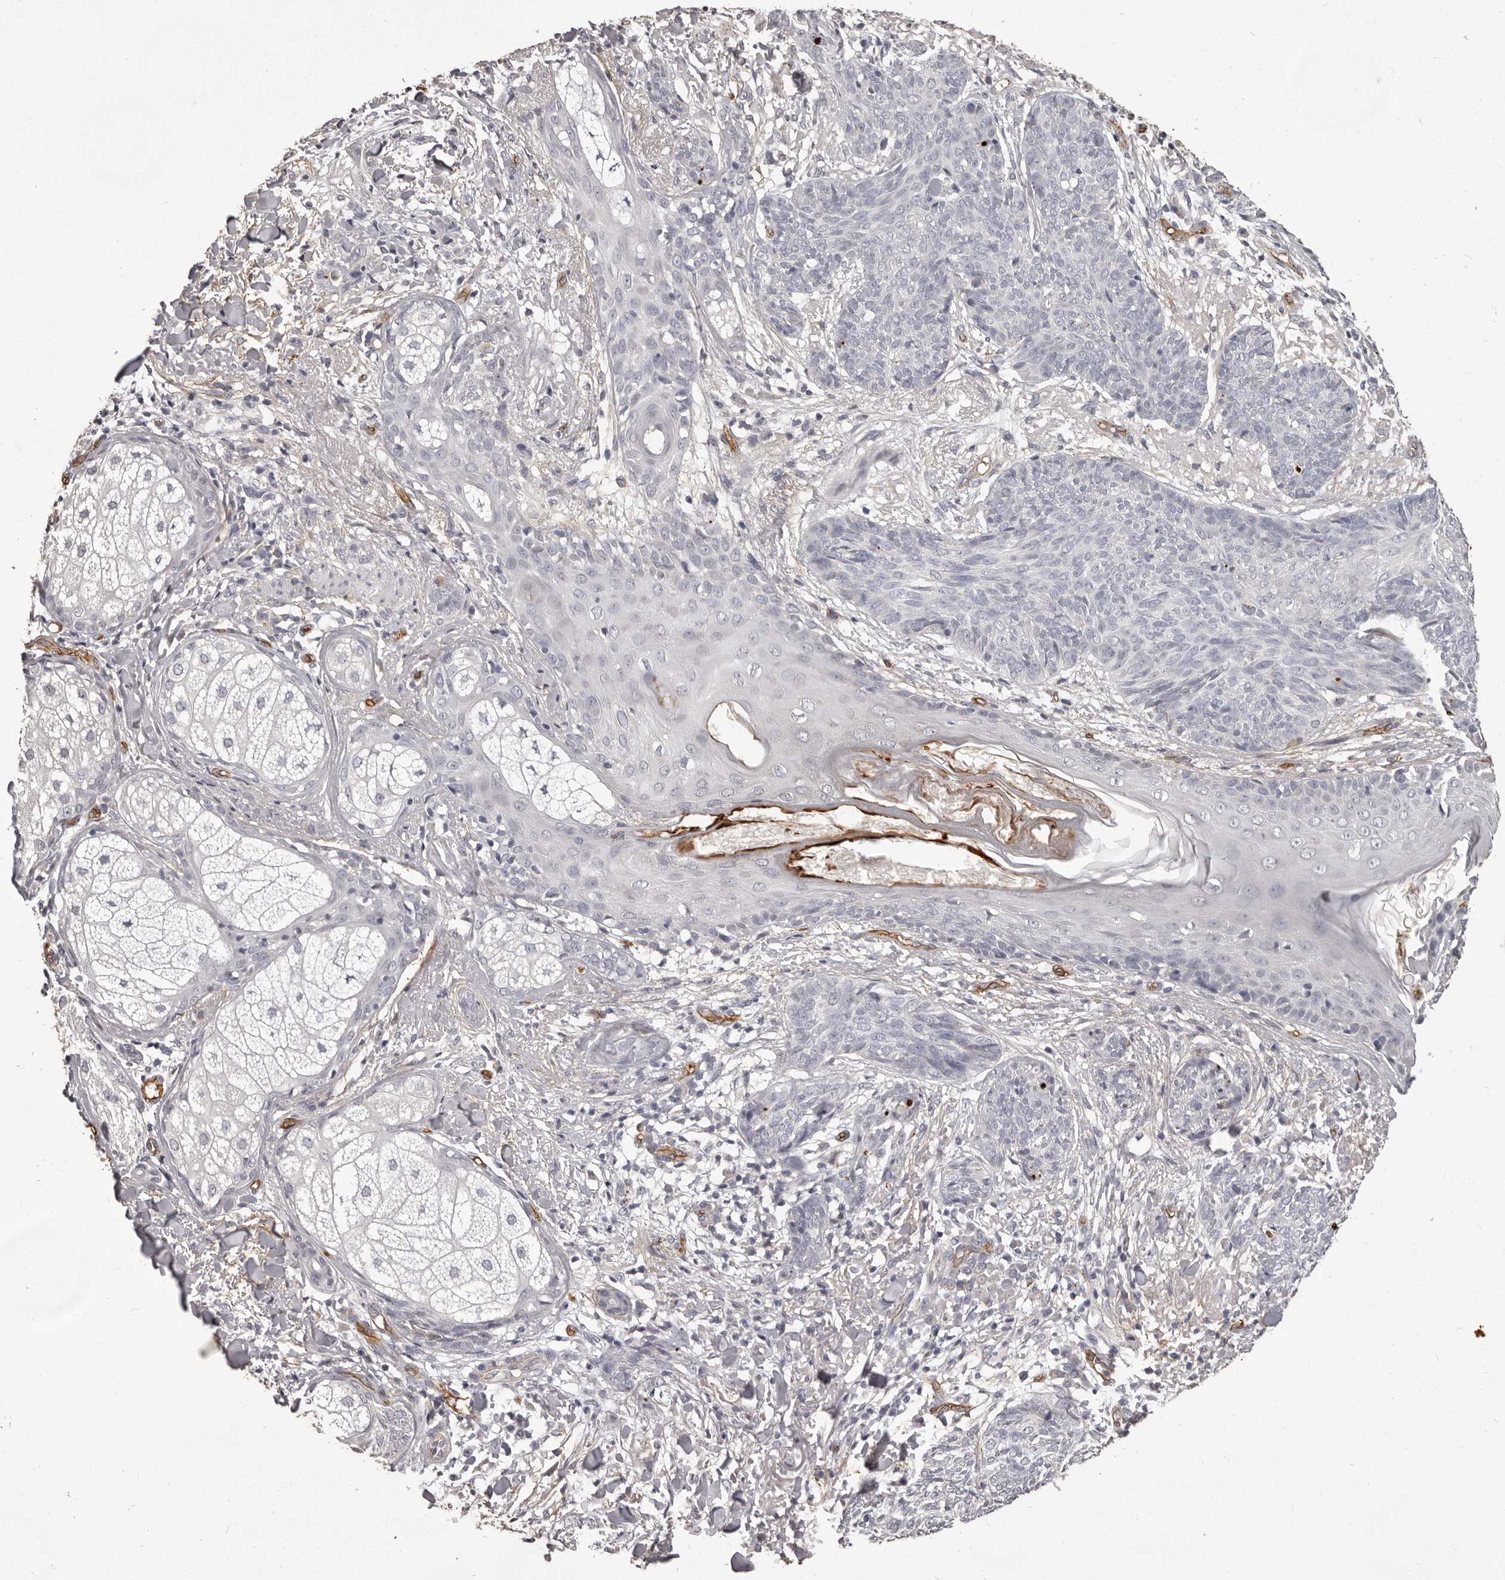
{"staining": {"intensity": "negative", "quantity": "none", "location": "none"}, "tissue": "skin cancer", "cell_type": "Tumor cells", "image_type": "cancer", "snomed": [{"axis": "morphology", "description": "Basal cell carcinoma"}, {"axis": "topography", "description": "Skin"}], "caption": "Skin basal cell carcinoma stained for a protein using immunohistochemistry (IHC) exhibits no positivity tumor cells.", "gene": "GPR78", "patient": {"sex": "male", "age": 85}}